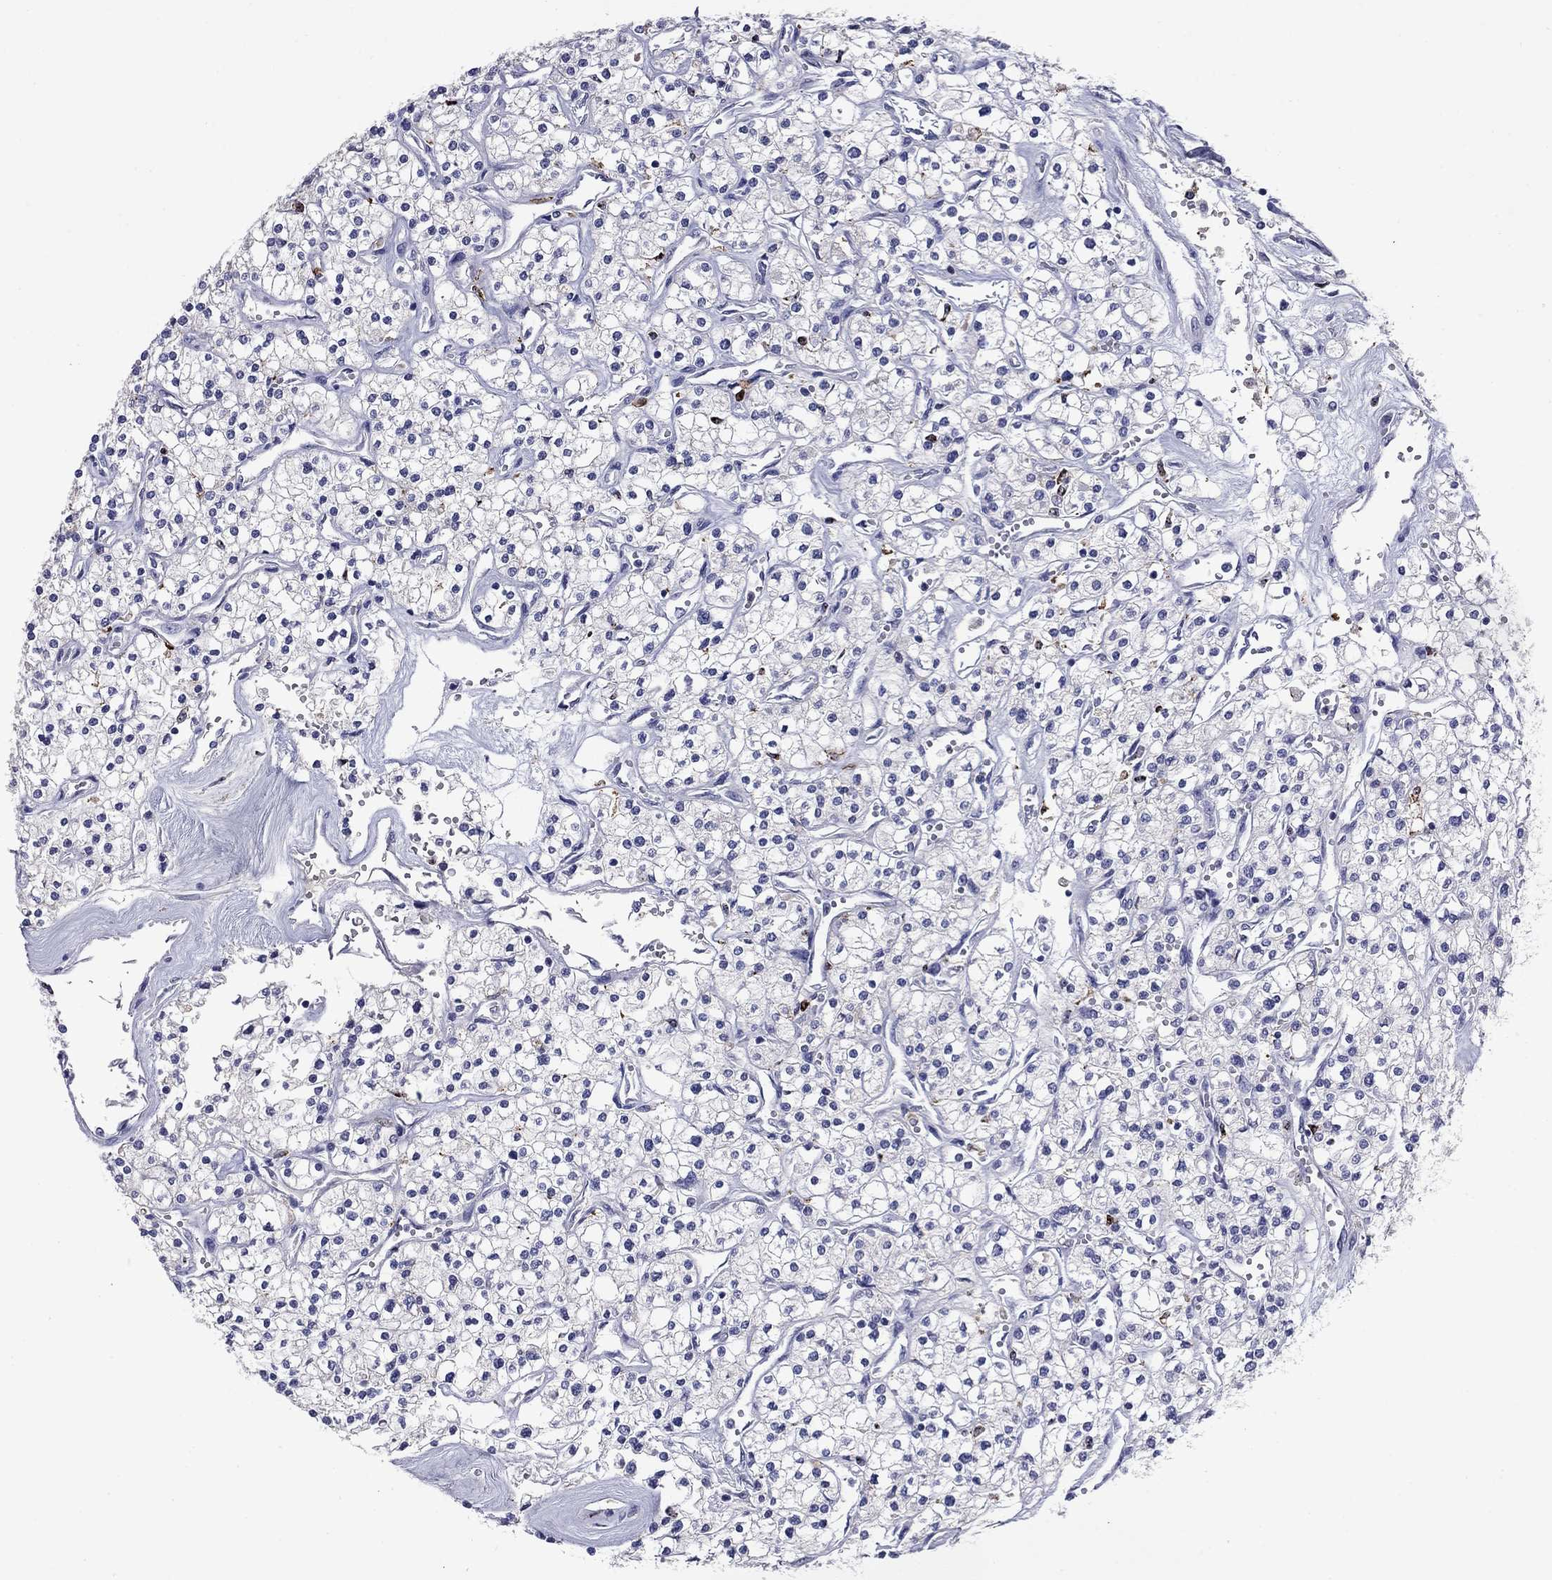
{"staining": {"intensity": "negative", "quantity": "none", "location": "none"}, "tissue": "renal cancer", "cell_type": "Tumor cells", "image_type": "cancer", "snomed": [{"axis": "morphology", "description": "Adenocarcinoma, NOS"}, {"axis": "topography", "description": "Kidney"}], "caption": "A histopathology image of renal adenocarcinoma stained for a protein displays no brown staining in tumor cells.", "gene": "CFAP119", "patient": {"sex": "male", "age": 80}}